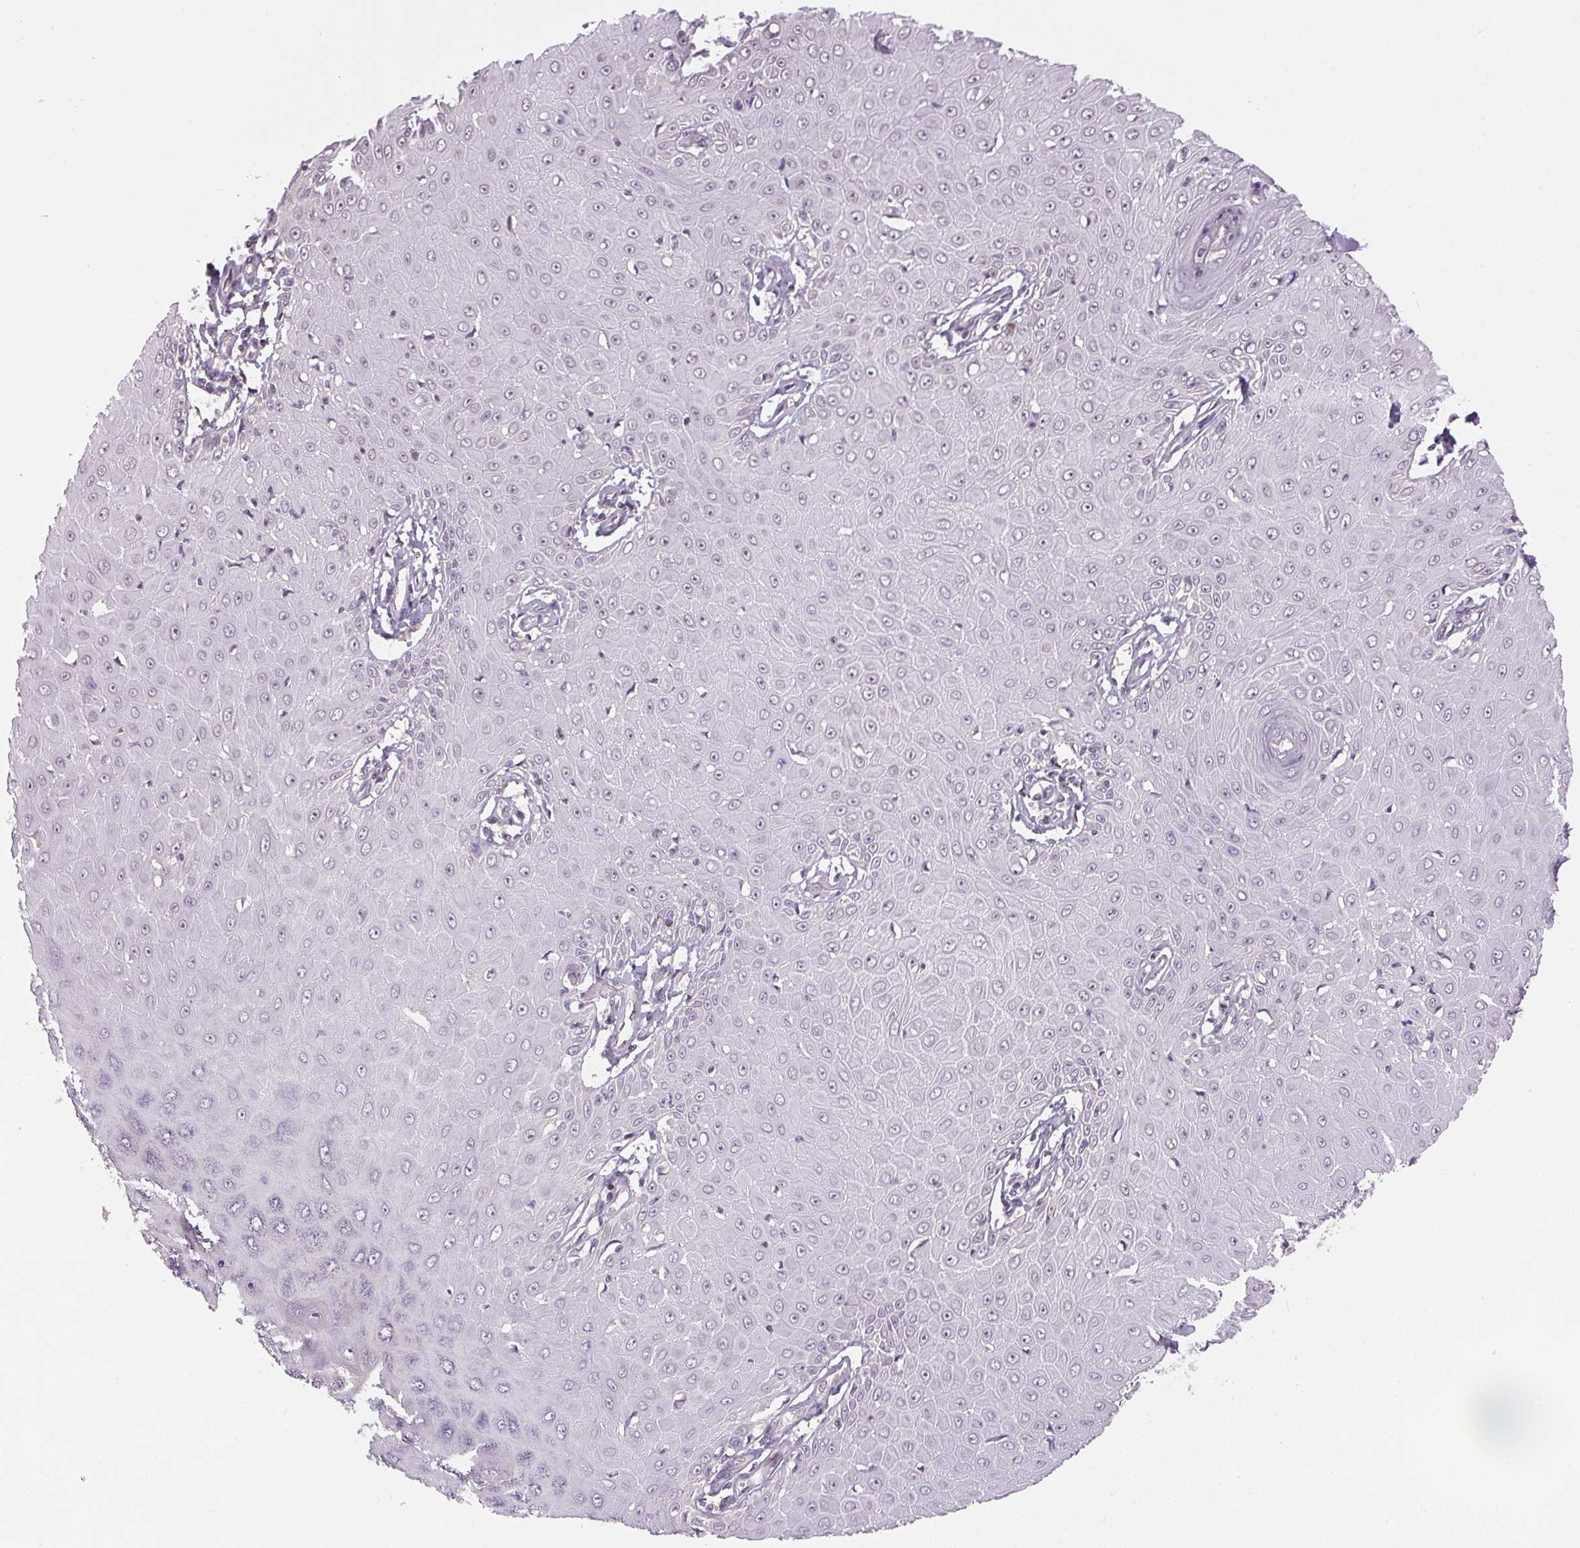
{"staining": {"intensity": "negative", "quantity": "none", "location": "none"}, "tissue": "skin cancer", "cell_type": "Tumor cells", "image_type": "cancer", "snomed": [{"axis": "morphology", "description": "Squamous cell carcinoma, NOS"}, {"axis": "topography", "description": "Skin"}], "caption": "This is an immunohistochemistry micrograph of human skin squamous cell carcinoma. There is no staining in tumor cells.", "gene": "SC5D", "patient": {"sex": "male", "age": 70}}